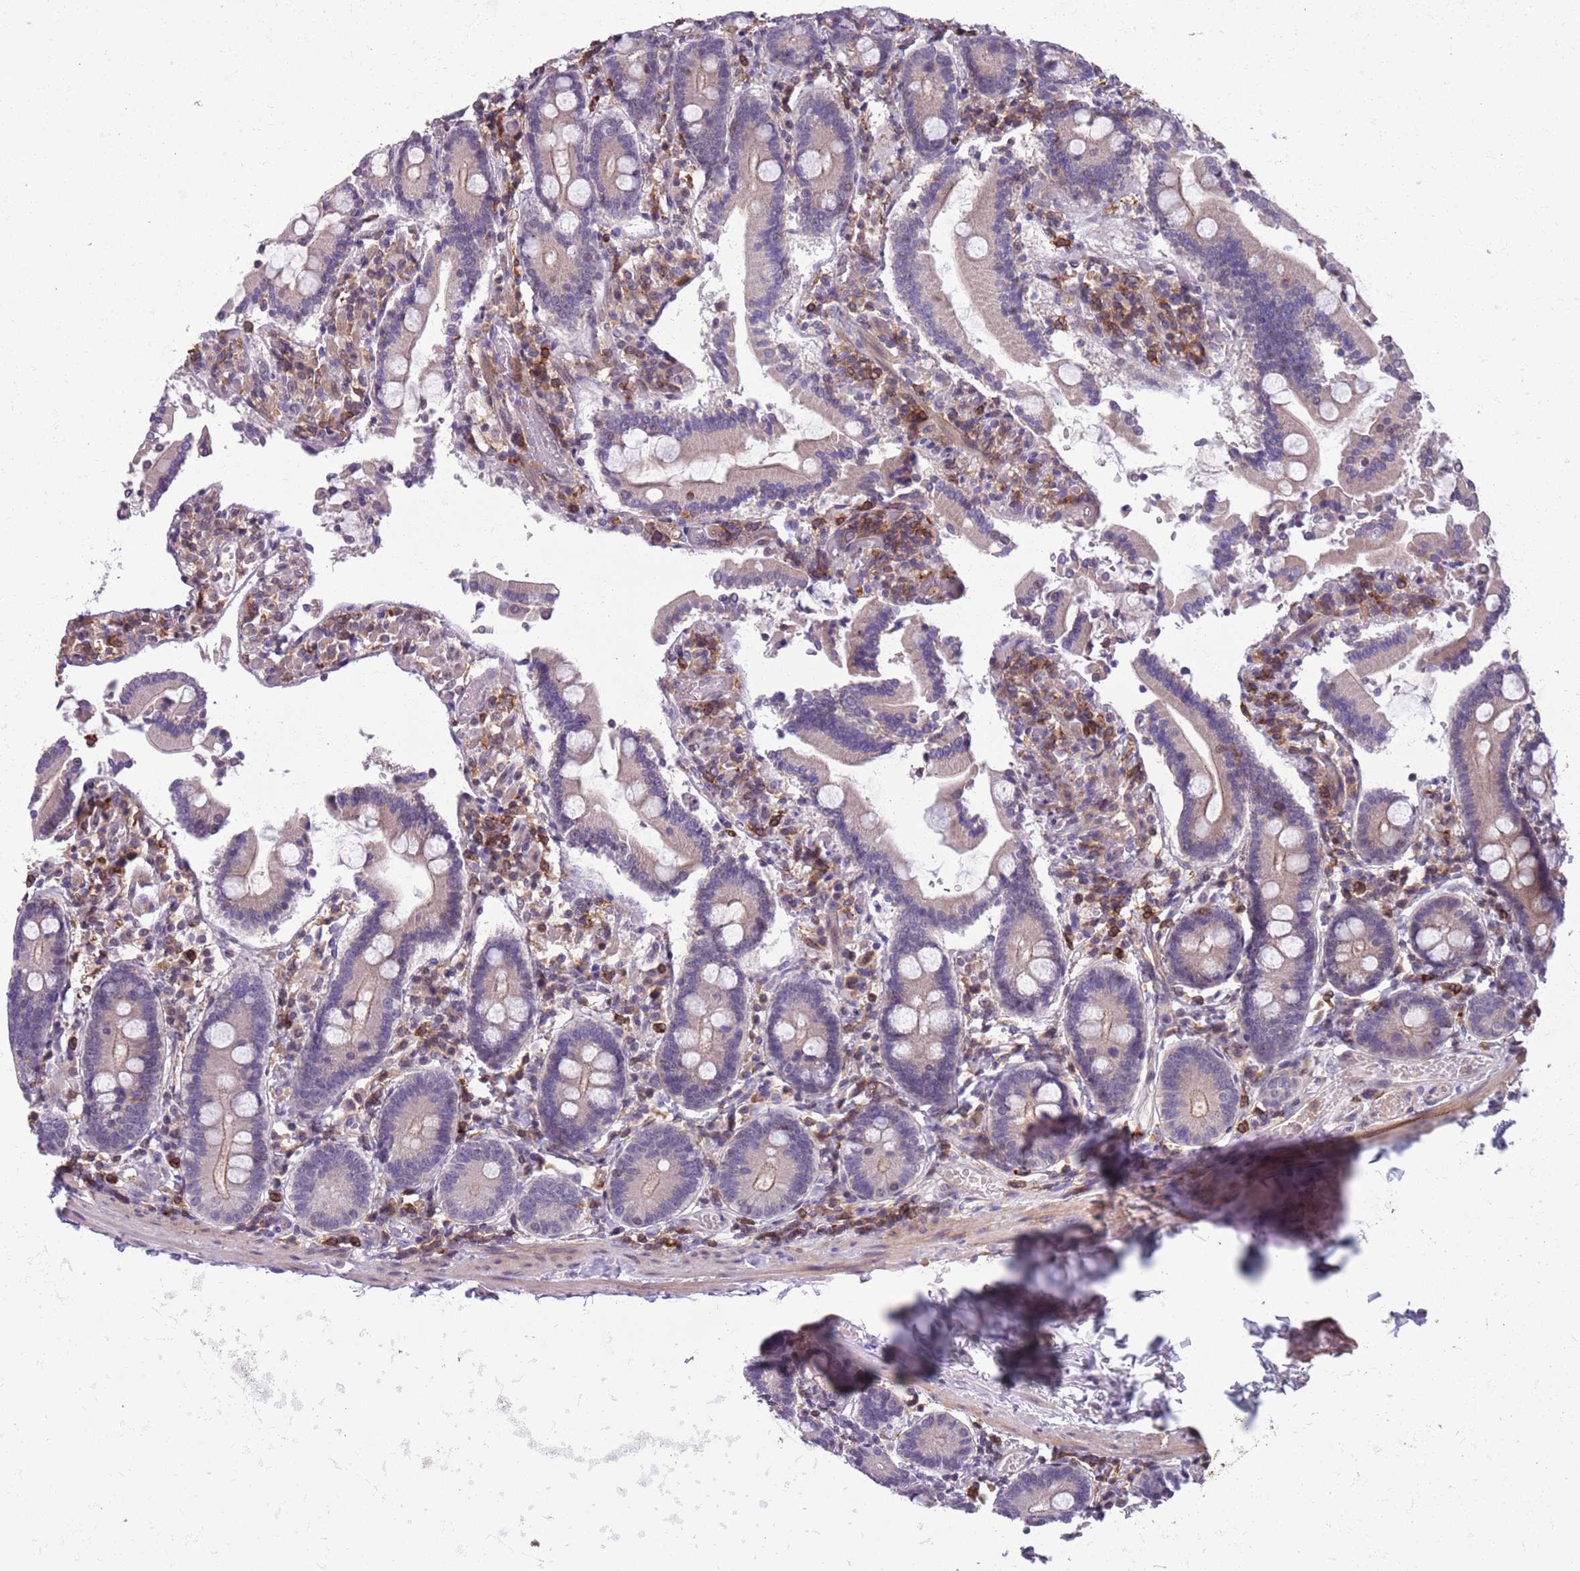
{"staining": {"intensity": "weak", "quantity": "25%-75%", "location": "cytoplasmic/membranous"}, "tissue": "duodenum", "cell_type": "Glandular cells", "image_type": "normal", "snomed": [{"axis": "morphology", "description": "Normal tissue, NOS"}, {"axis": "topography", "description": "Duodenum"}], "caption": "This is an image of IHC staining of normal duodenum, which shows weak positivity in the cytoplasmic/membranous of glandular cells.", "gene": "JAML", "patient": {"sex": "male", "age": 55}}